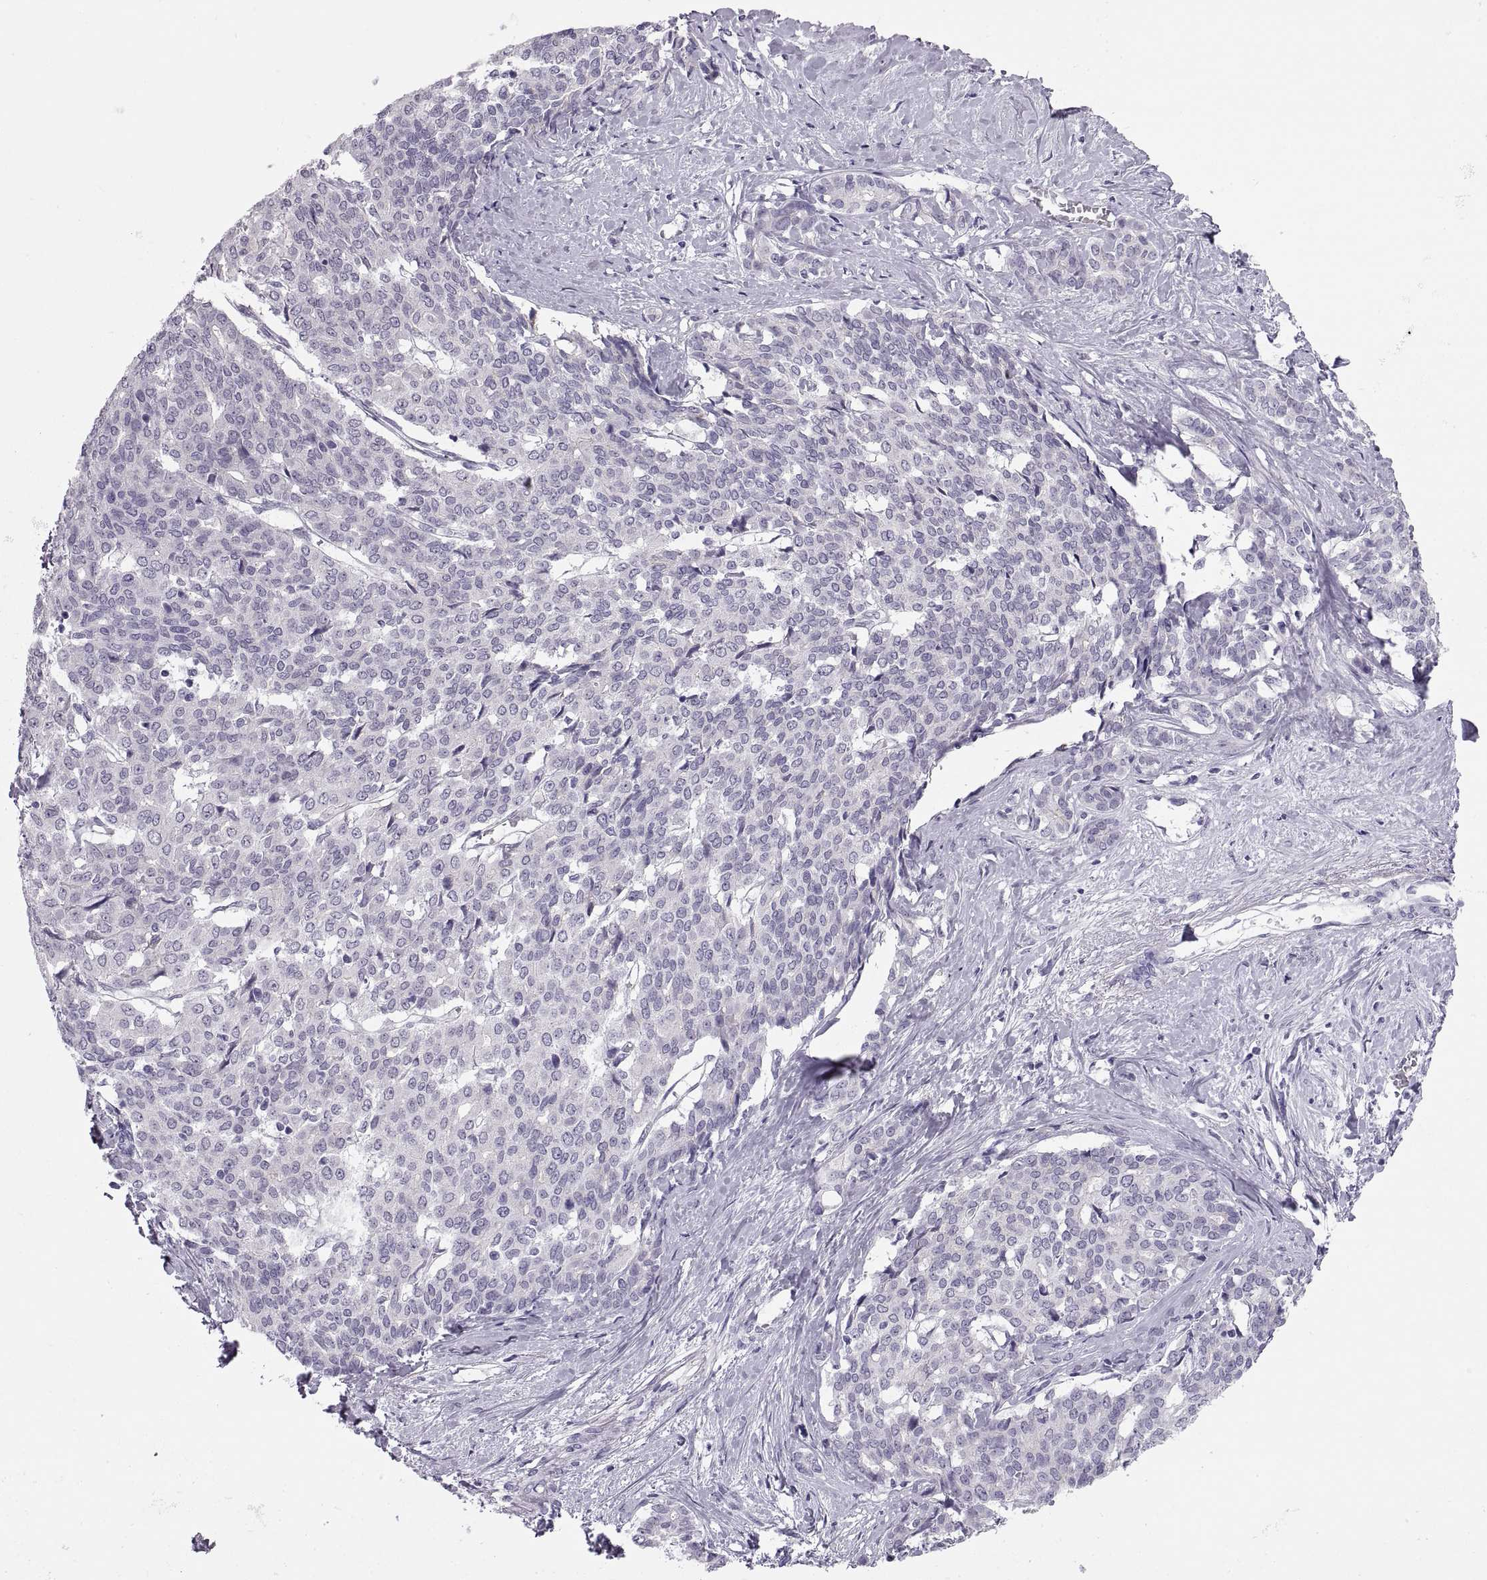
{"staining": {"intensity": "negative", "quantity": "none", "location": "none"}, "tissue": "liver cancer", "cell_type": "Tumor cells", "image_type": "cancer", "snomed": [{"axis": "morphology", "description": "Cholangiocarcinoma"}, {"axis": "topography", "description": "Liver"}], "caption": "Immunohistochemical staining of liver cholangiocarcinoma reveals no significant expression in tumor cells.", "gene": "QRICH2", "patient": {"sex": "female", "age": 47}}